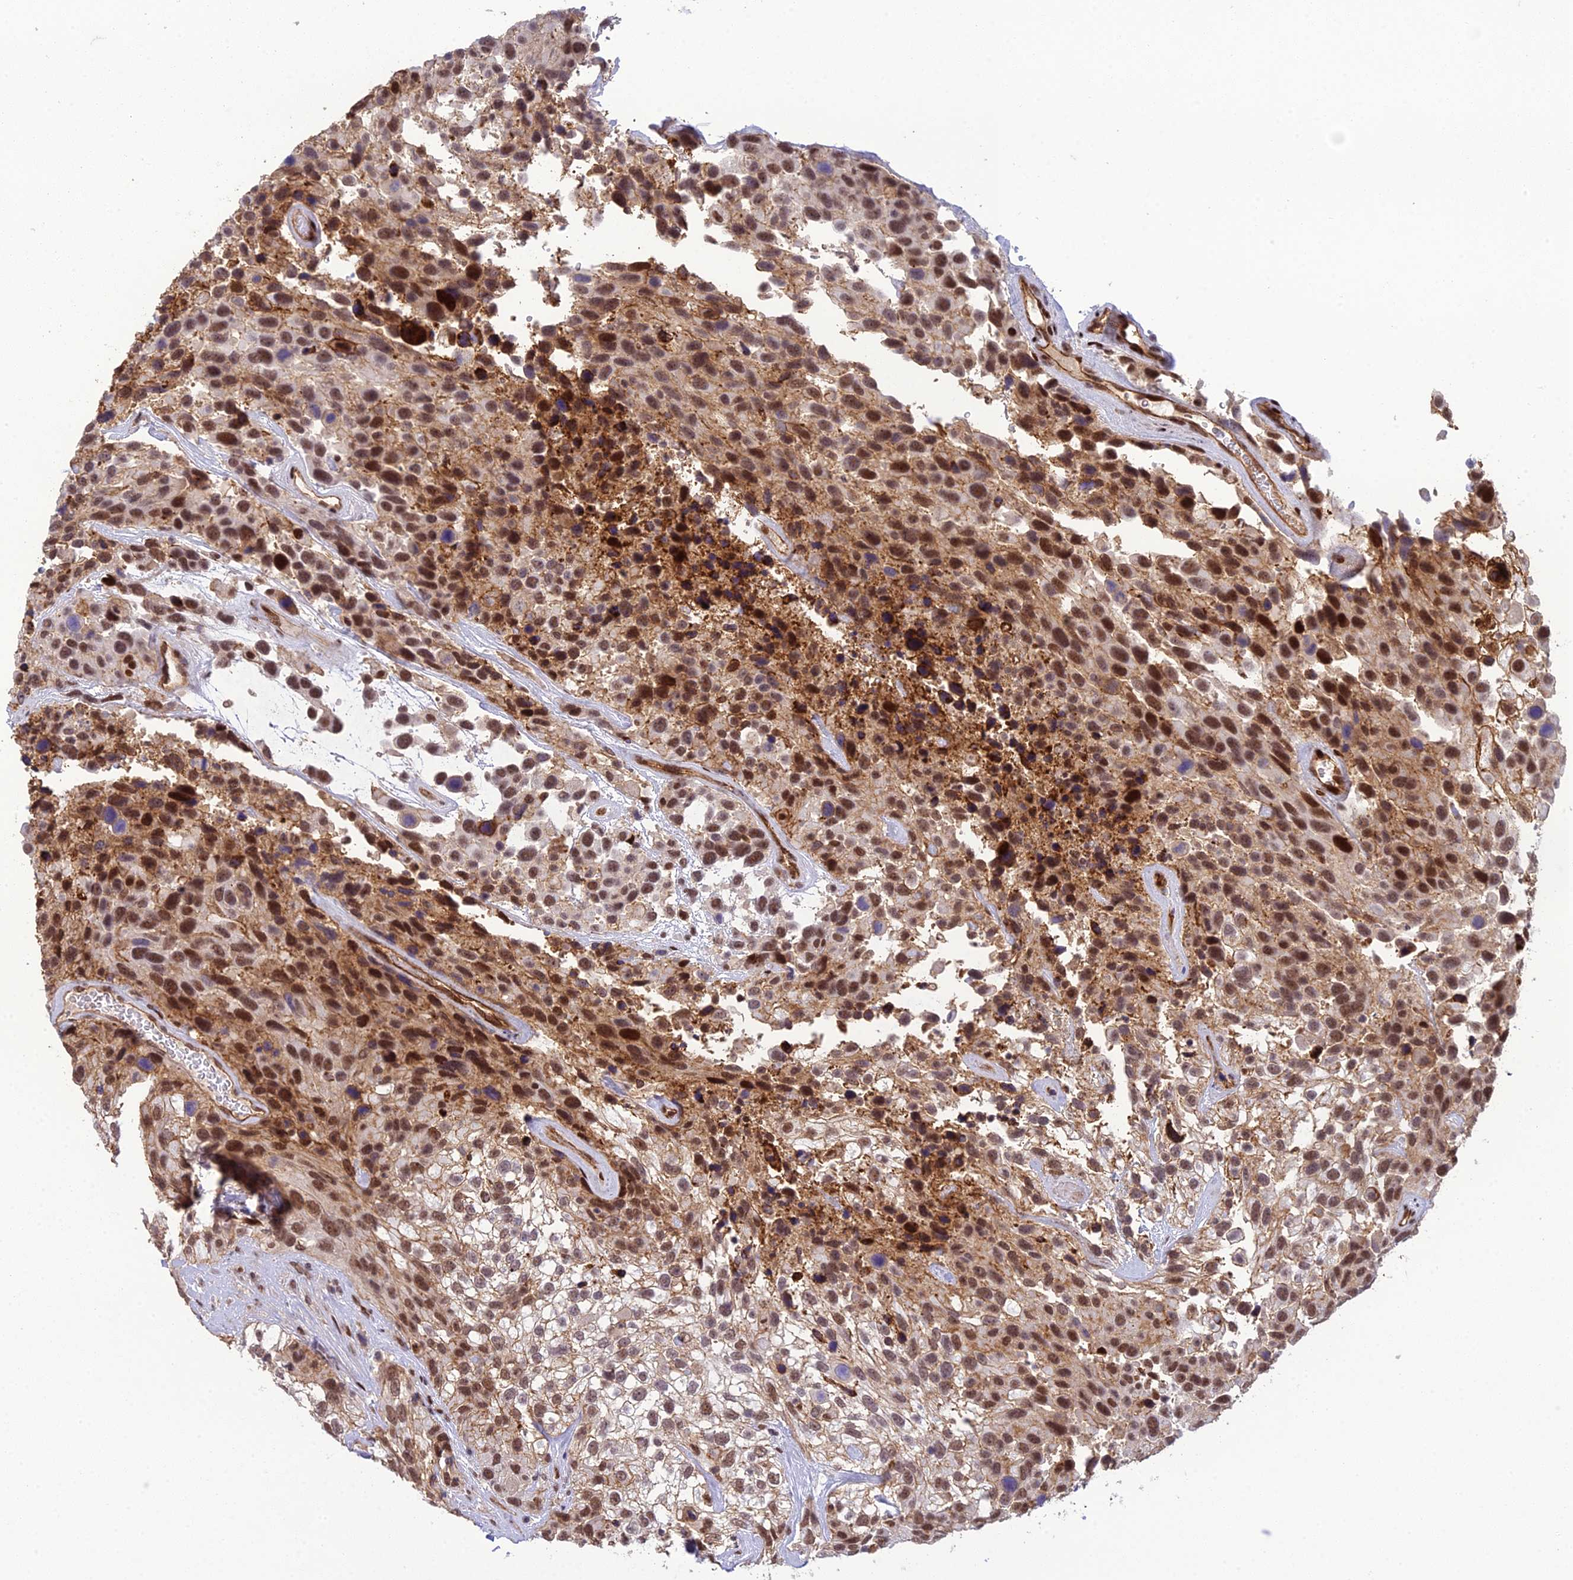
{"staining": {"intensity": "moderate", "quantity": ">75%", "location": "nuclear"}, "tissue": "urothelial cancer", "cell_type": "Tumor cells", "image_type": "cancer", "snomed": [{"axis": "morphology", "description": "Urothelial carcinoma, High grade"}, {"axis": "topography", "description": "Urinary bladder"}], "caption": "Protein staining of high-grade urothelial carcinoma tissue shows moderate nuclear staining in approximately >75% of tumor cells.", "gene": "RANBP3", "patient": {"sex": "female", "age": 70}}